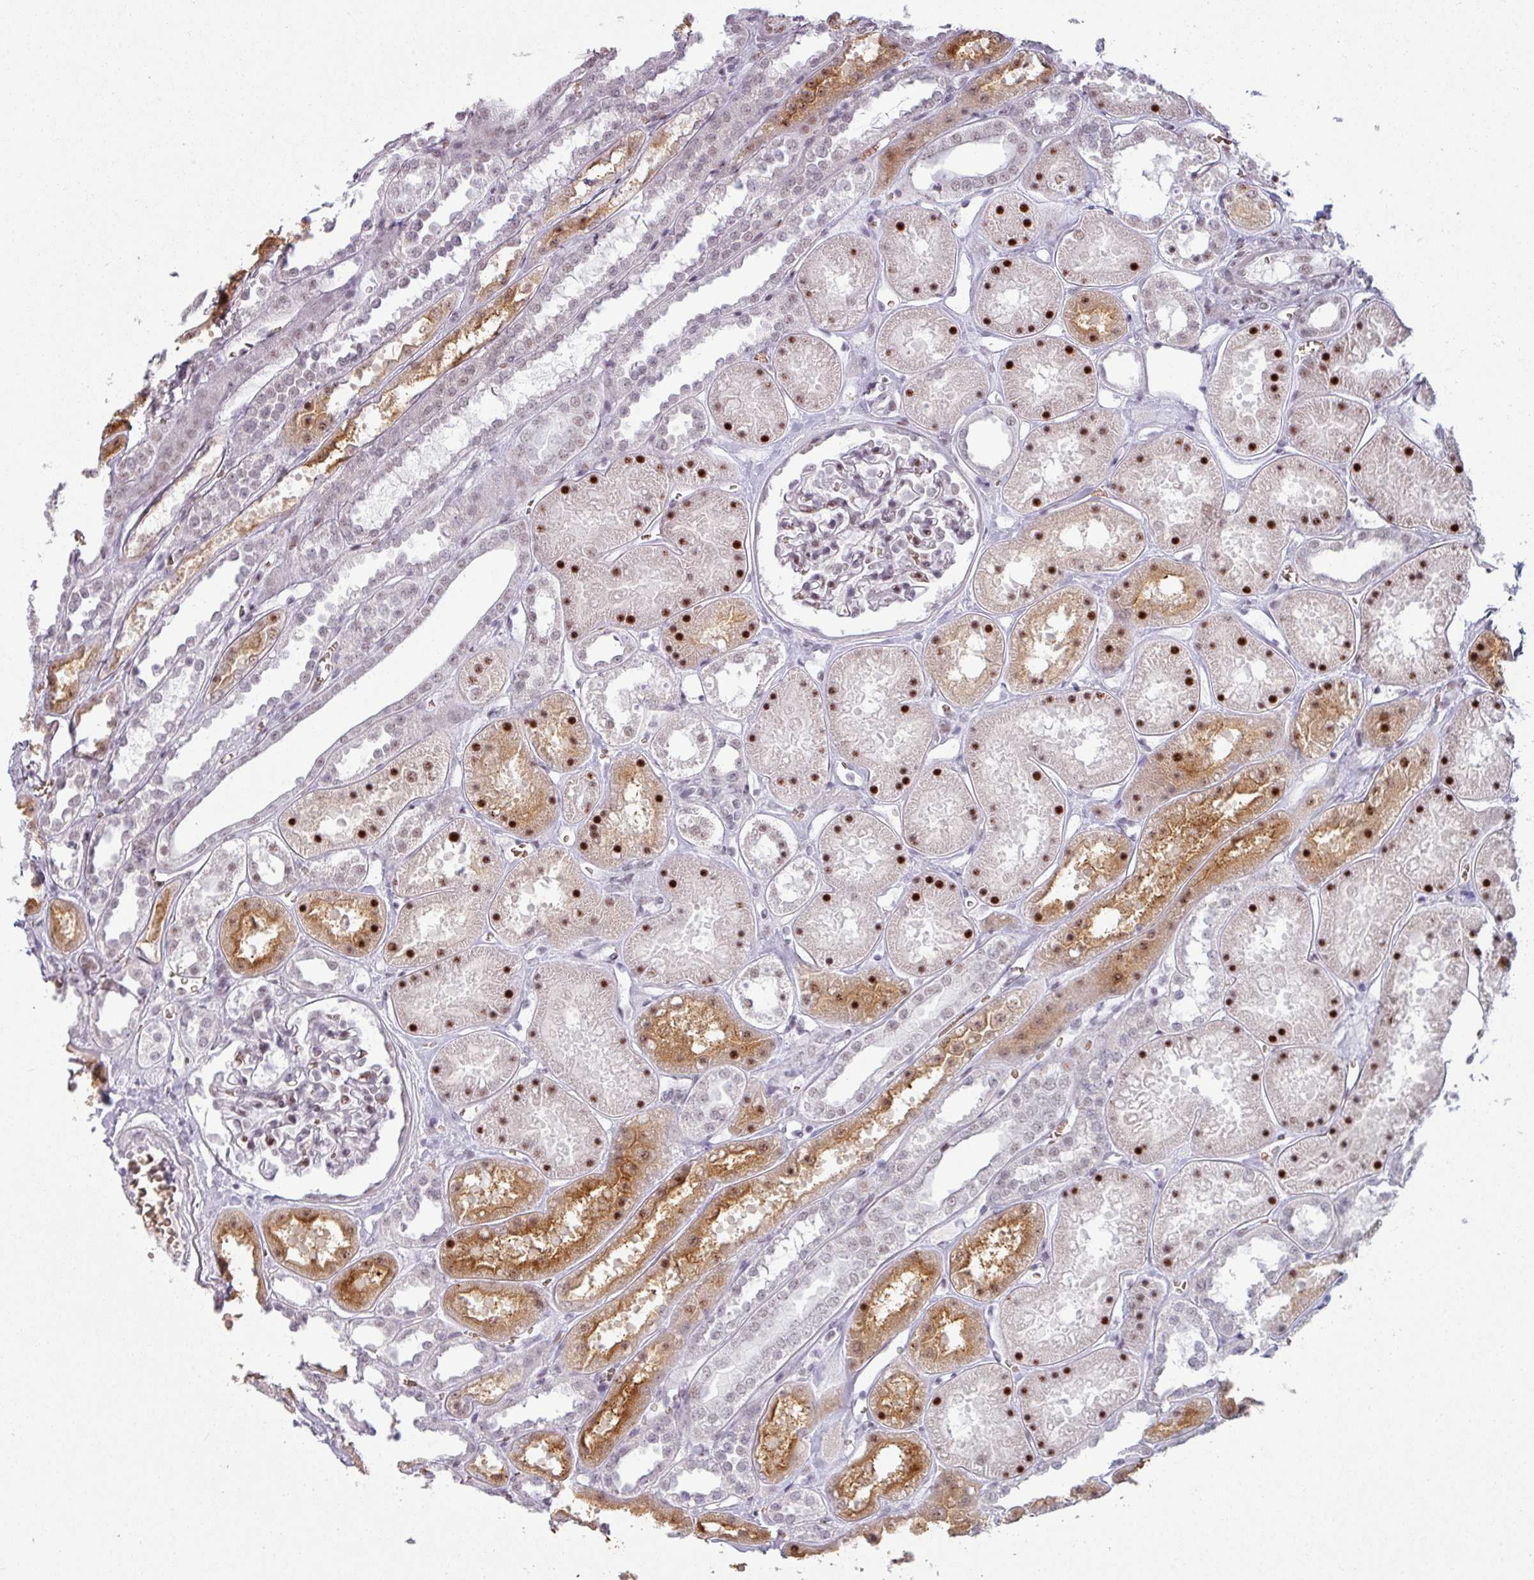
{"staining": {"intensity": "moderate", "quantity": "25%-75%", "location": "nuclear"}, "tissue": "kidney", "cell_type": "Cells in glomeruli", "image_type": "normal", "snomed": [{"axis": "morphology", "description": "Normal tissue, NOS"}, {"axis": "topography", "description": "Kidney"}], "caption": "Immunohistochemistry (DAB) staining of unremarkable human kidney reveals moderate nuclear protein positivity in about 25%-75% of cells in glomeruli.", "gene": "NCOR1", "patient": {"sex": "female", "age": 41}}